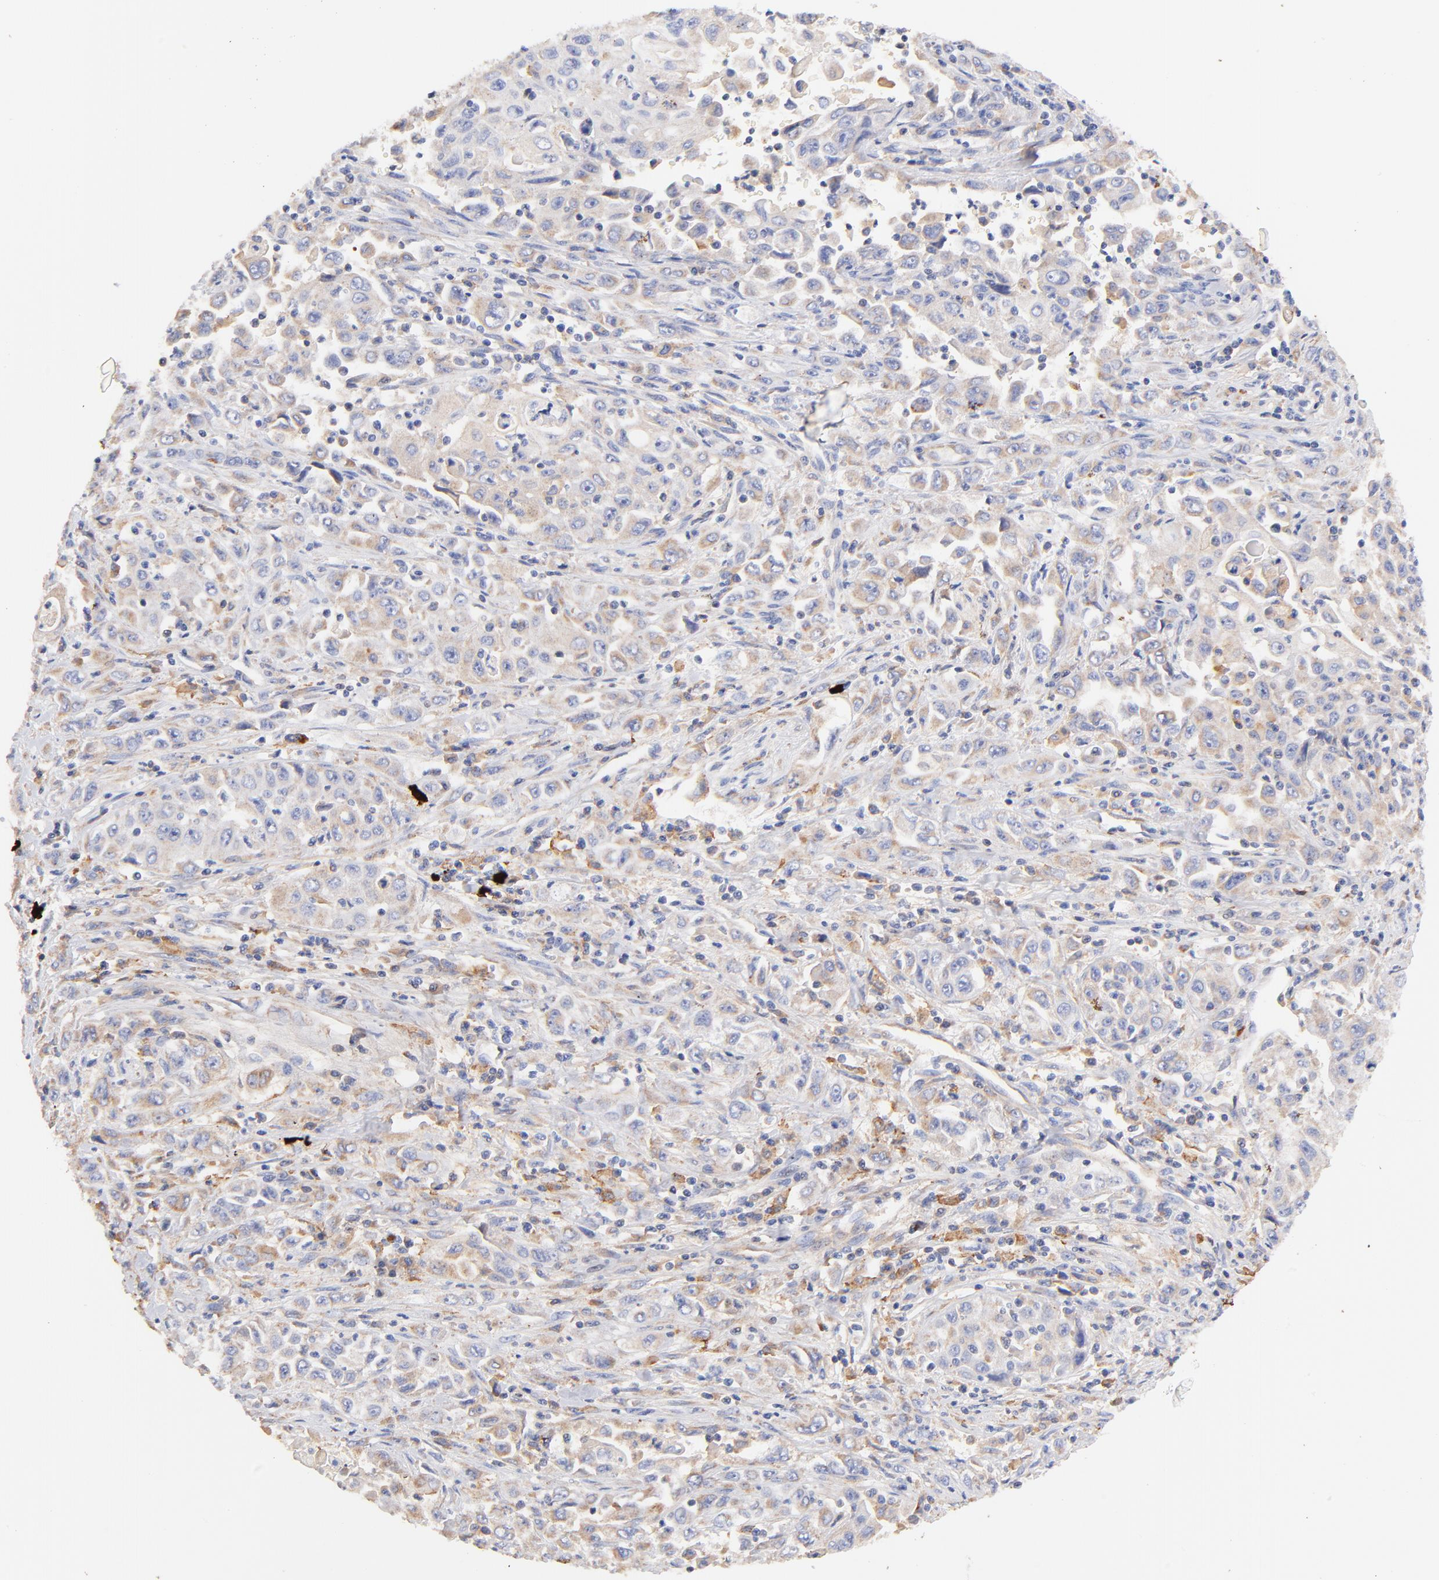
{"staining": {"intensity": "weak", "quantity": ">75%", "location": "cytoplasmic/membranous"}, "tissue": "pancreatic cancer", "cell_type": "Tumor cells", "image_type": "cancer", "snomed": [{"axis": "morphology", "description": "Adenocarcinoma, NOS"}, {"axis": "topography", "description": "Pancreas"}], "caption": "Approximately >75% of tumor cells in adenocarcinoma (pancreatic) show weak cytoplasmic/membranous protein positivity as visualized by brown immunohistochemical staining.", "gene": "IGLV7-43", "patient": {"sex": "male", "age": 70}}